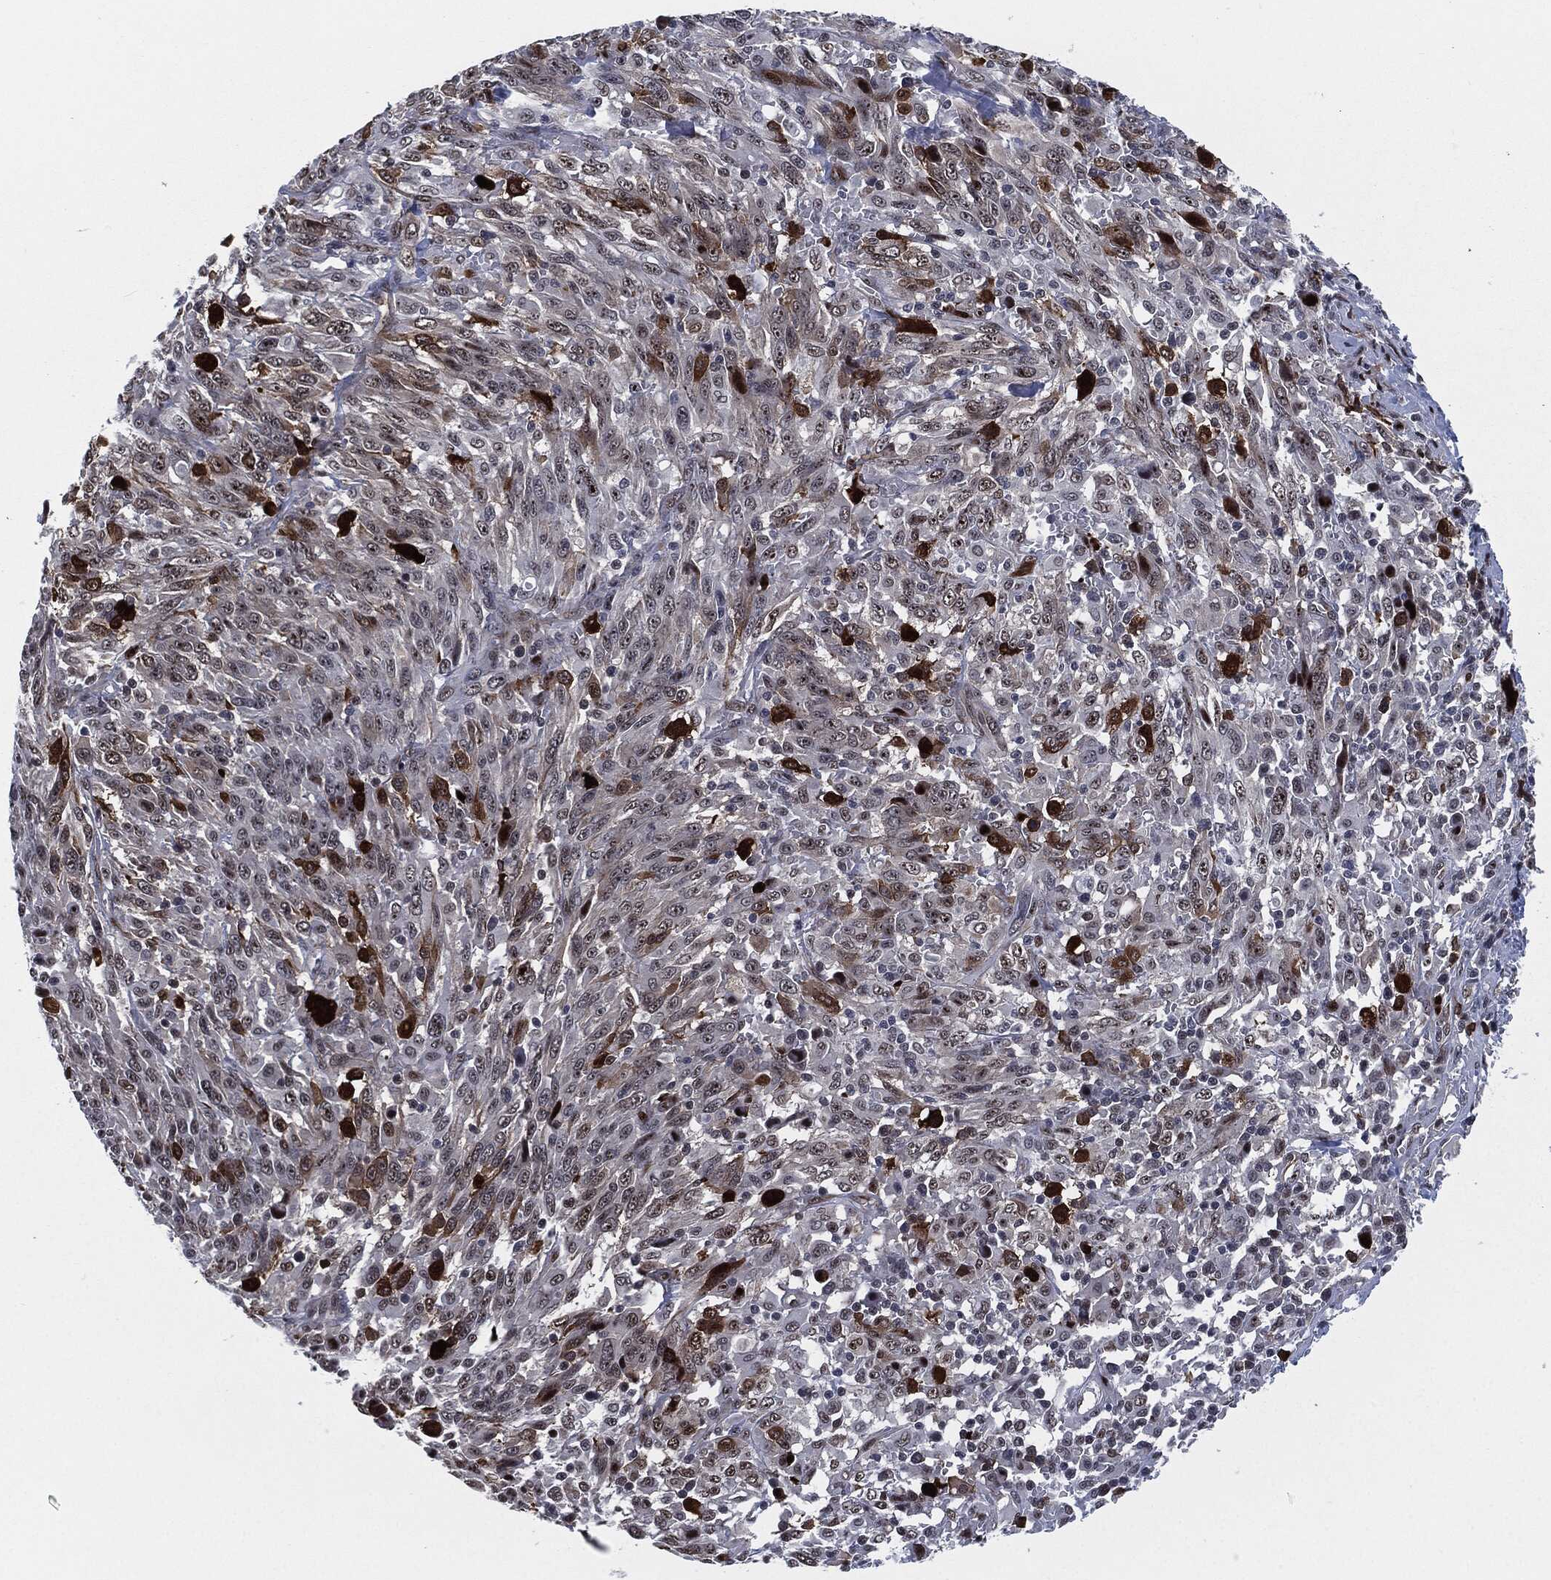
{"staining": {"intensity": "moderate", "quantity": "<25%", "location": "cytoplasmic/membranous"}, "tissue": "melanoma", "cell_type": "Tumor cells", "image_type": "cancer", "snomed": [{"axis": "morphology", "description": "Malignant melanoma, NOS"}, {"axis": "topography", "description": "Skin"}], "caption": "A photomicrograph showing moderate cytoplasmic/membranous staining in about <25% of tumor cells in melanoma, as visualized by brown immunohistochemical staining.", "gene": "AKT2", "patient": {"sex": "female", "age": 91}}